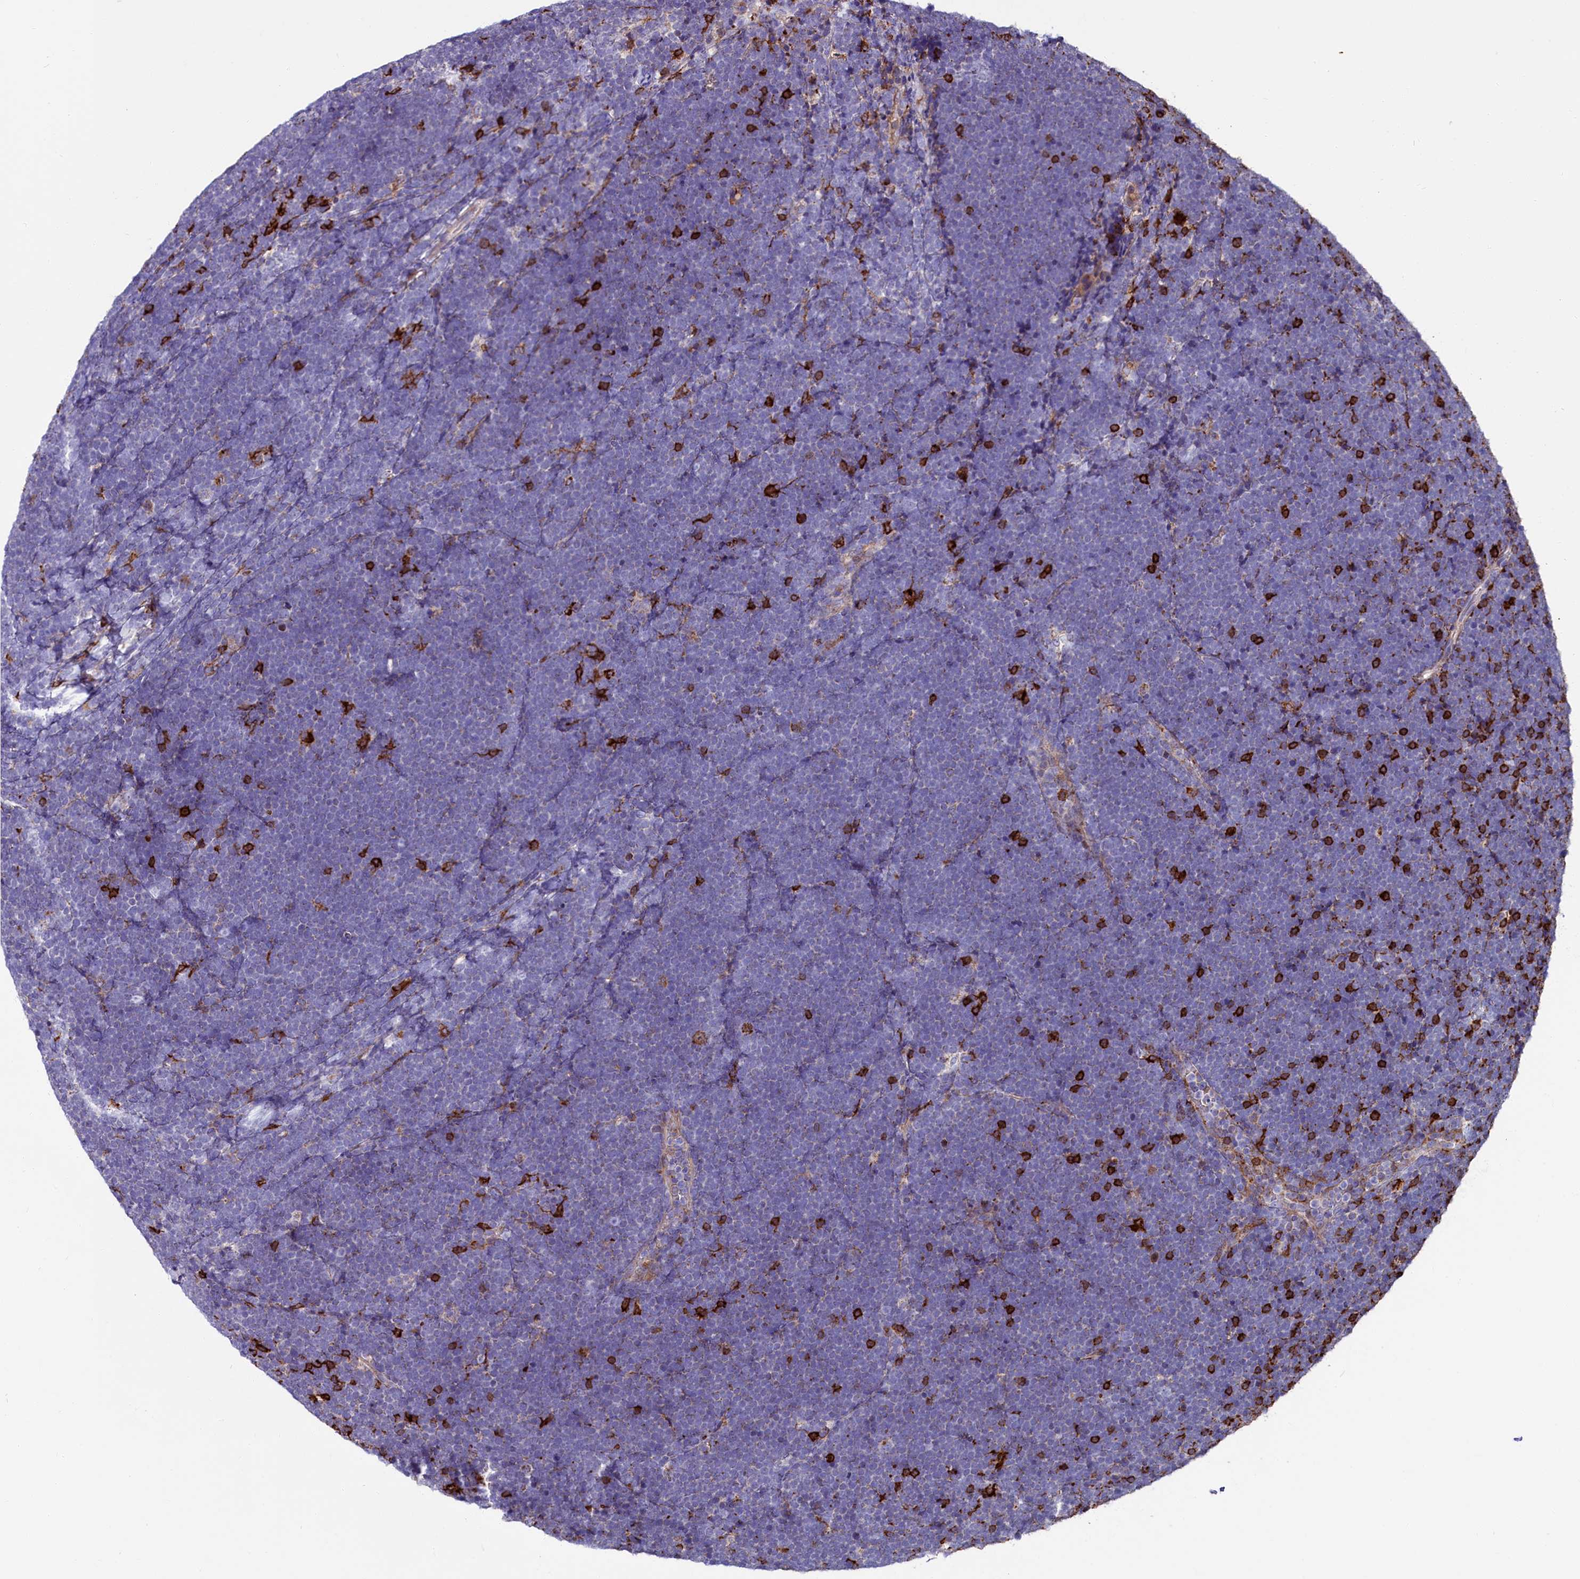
{"staining": {"intensity": "negative", "quantity": "none", "location": "none"}, "tissue": "lymphoma", "cell_type": "Tumor cells", "image_type": "cancer", "snomed": [{"axis": "morphology", "description": "Malignant lymphoma, non-Hodgkin's type, High grade"}, {"axis": "topography", "description": "Lymph node"}], "caption": "IHC of lymphoma displays no expression in tumor cells.", "gene": "IL20RA", "patient": {"sex": "male", "age": 13}}